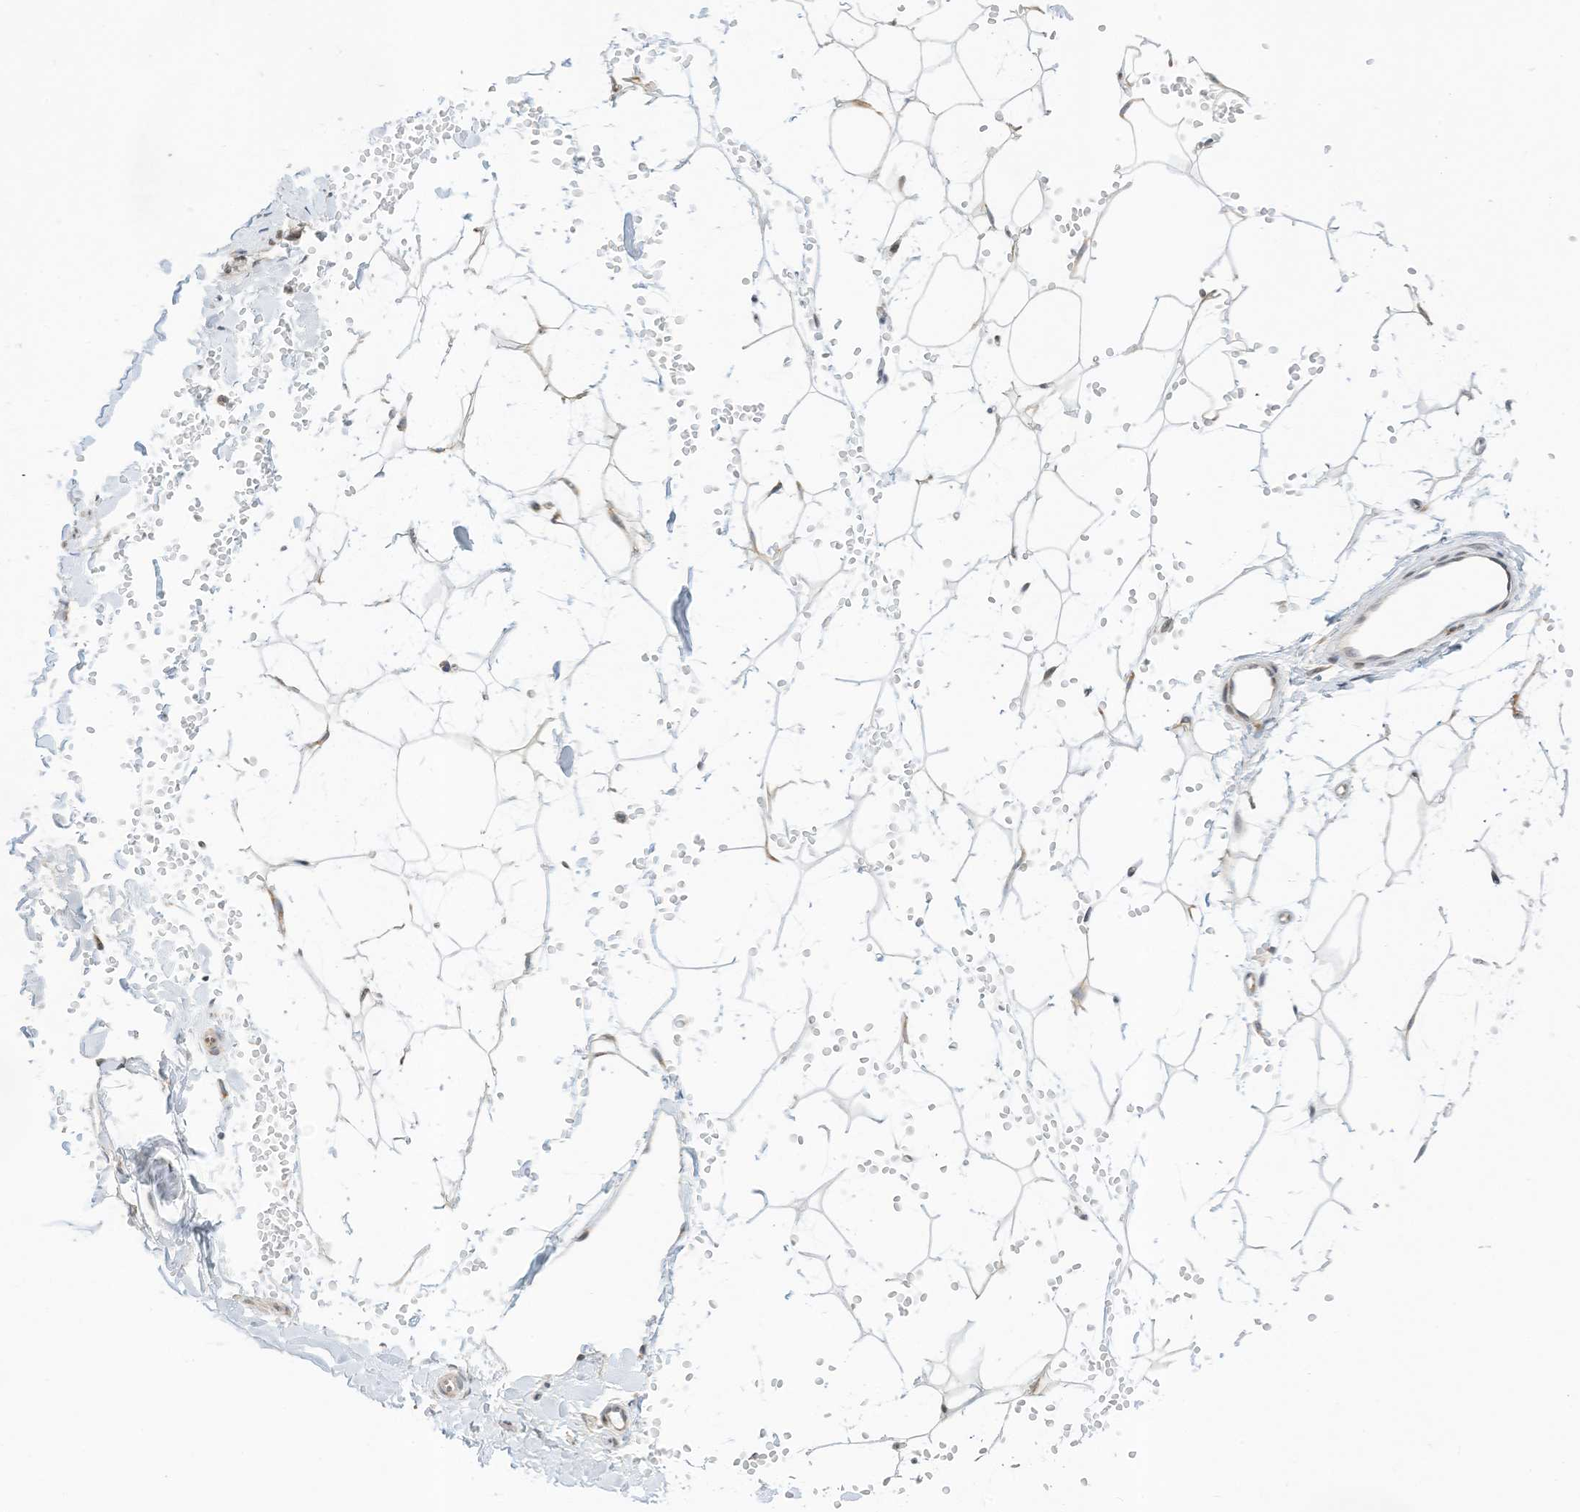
{"staining": {"intensity": "negative", "quantity": "none", "location": "none"}, "tissue": "adipose tissue", "cell_type": "Adipocytes", "image_type": "normal", "snomed": [{"axis": "morphology", "description": "Normal tissue, NOS"}, {"axis": "topography", "description": "Breast"}], "caption": "Adipocytes show no significant protein positivity in benign adipose tissue.", "gene": "EDF1", "patient": {"sex": "female", "age": 23}}